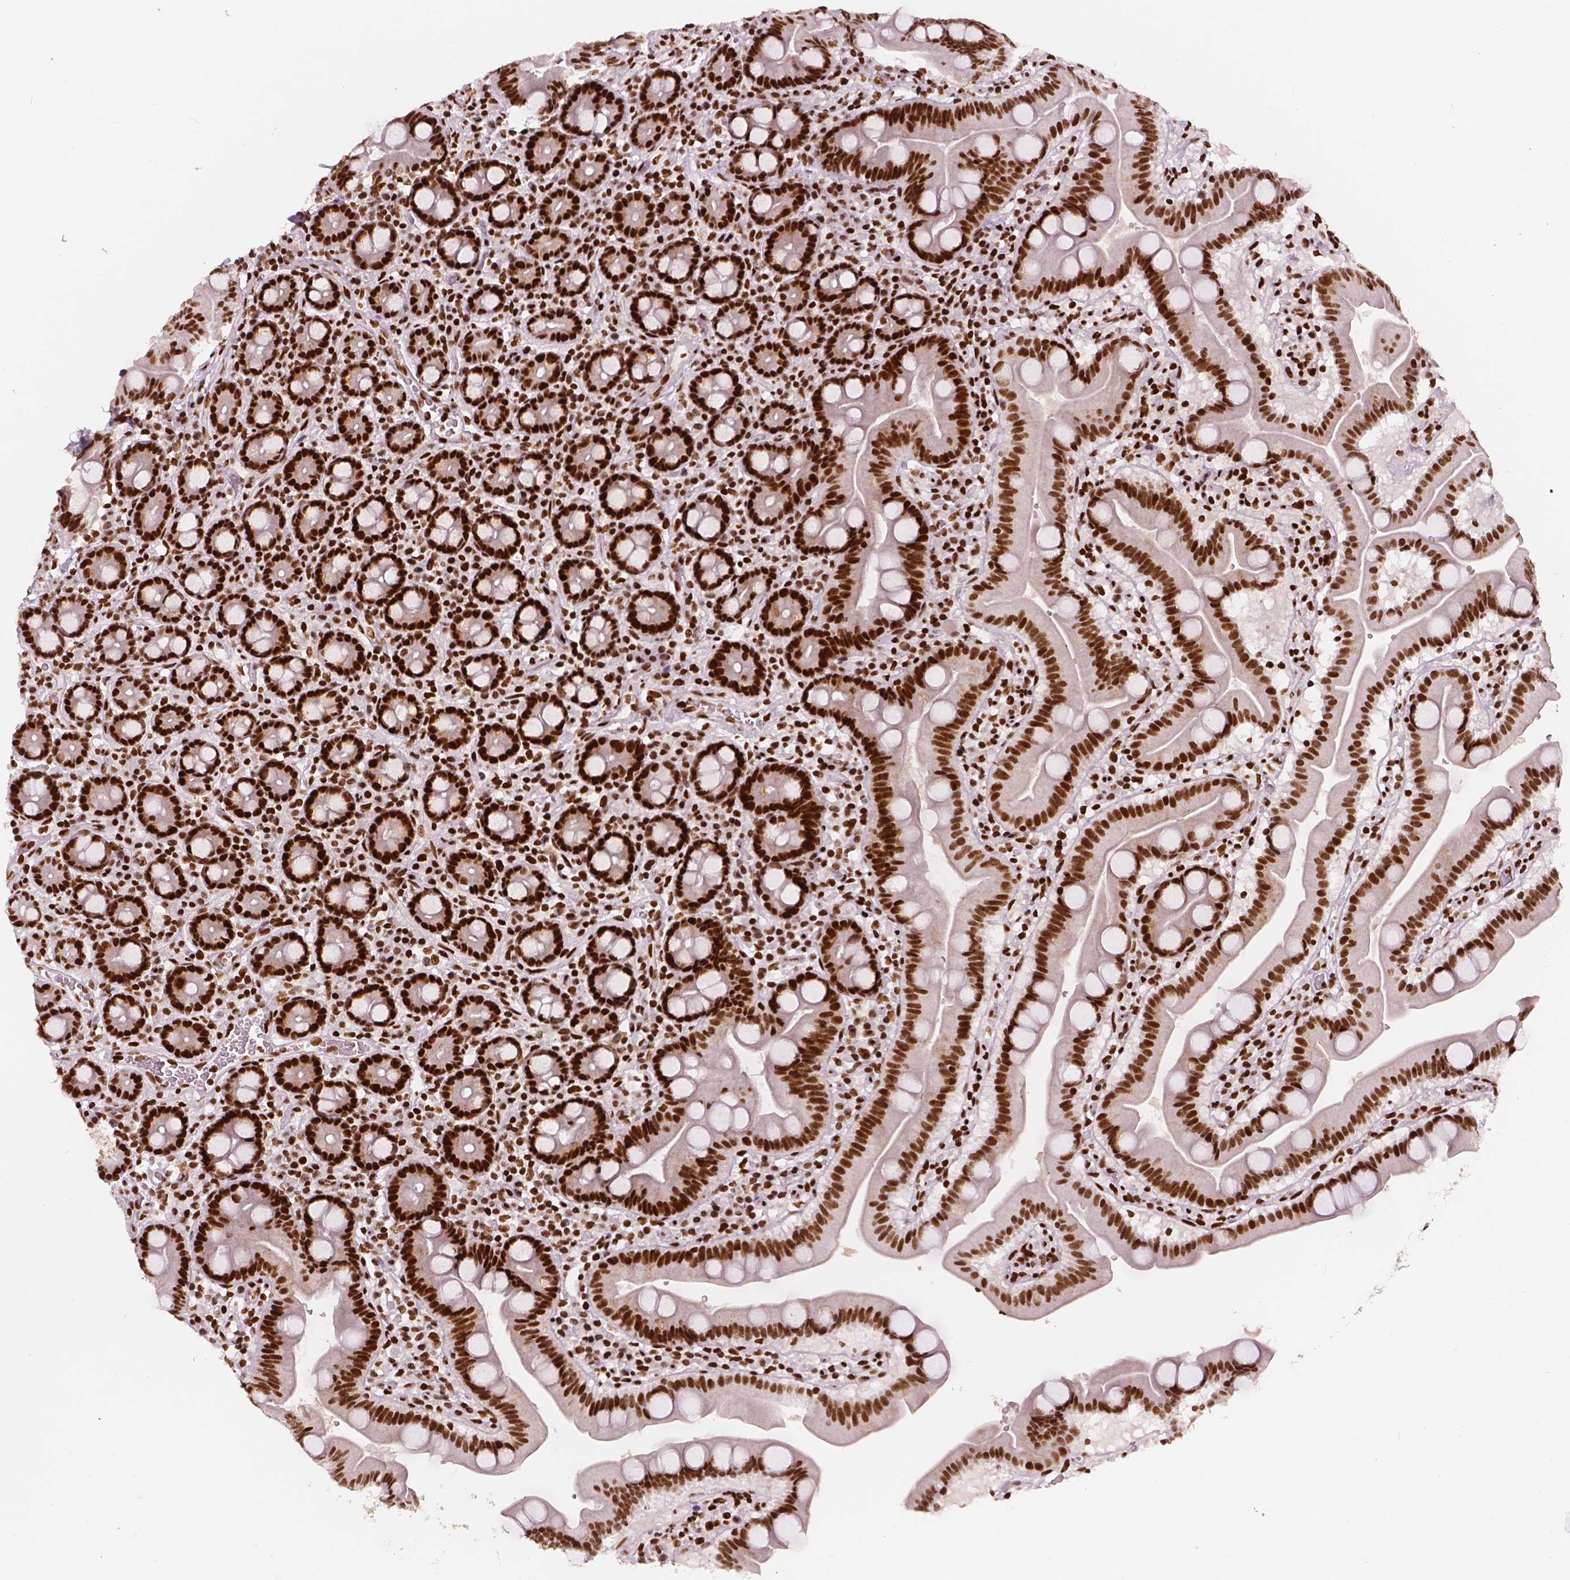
{"staining": {"intensity": "strong", "quantity": ">75%", "location": "nuclear"}, "tissue": "duodenum", "cell_type": "Glandular cells", "image_type": "normal", "snomed": [{"axis": "morphology", "description": "Normal tissue, NOS"}, {"axis": "topography", "description": "Pancreas"}, {"axis": "topography", "description": "Duodenum"}], "caption": "The histopathology image reveals staining of benign duodenum, revealing strong nuclear protein expression (brown color) within glandular cells. The staining was performed using DAB (3,3'-diaminobenzidine), with brown indicating positive protein expression. Nuclei are stained blue with hematoxylin.", "gene": "BRD4", "patient": {"sex": "male", "age": 59}}